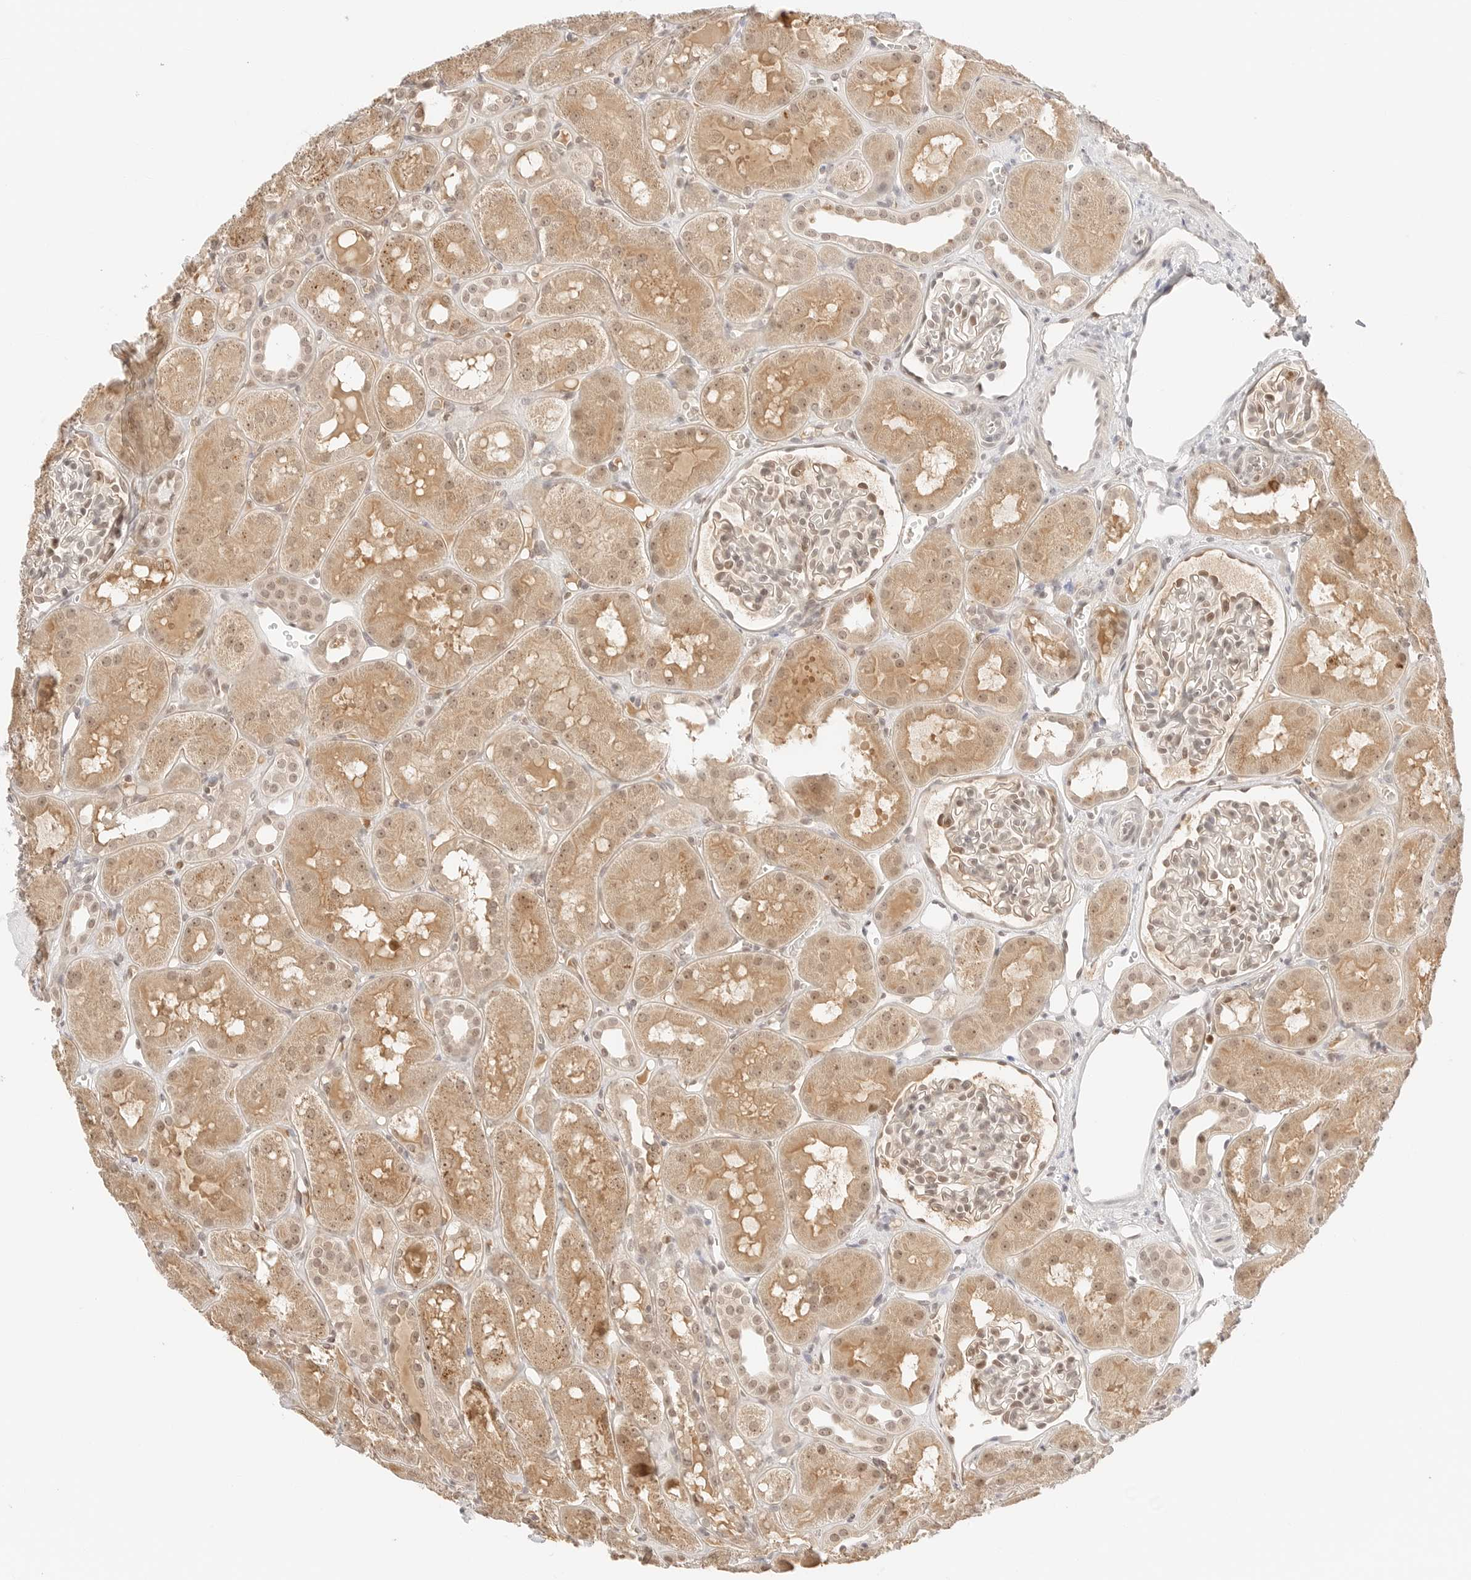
{"staining": {"intensity": "moderate", "quantity": "25%-75%", "location": "nuclear"}, "tissue": "kidney", "cell_type": "Cells in glomeruli", "image_type": "normal", "snomed": [{"axis": "morphology", "description": "Normal tissue, NOS"}, {"axis": "topography", "description": "Kidney"}], "caption": "This micrograph displays immunohistochemistry staining of benign kidney, with medium moderate nuclear staining in about 25%-75% of cells in glomeruli.", "gene": "RPS6KL1", "patient": {"sex": "male", "age": 16}}